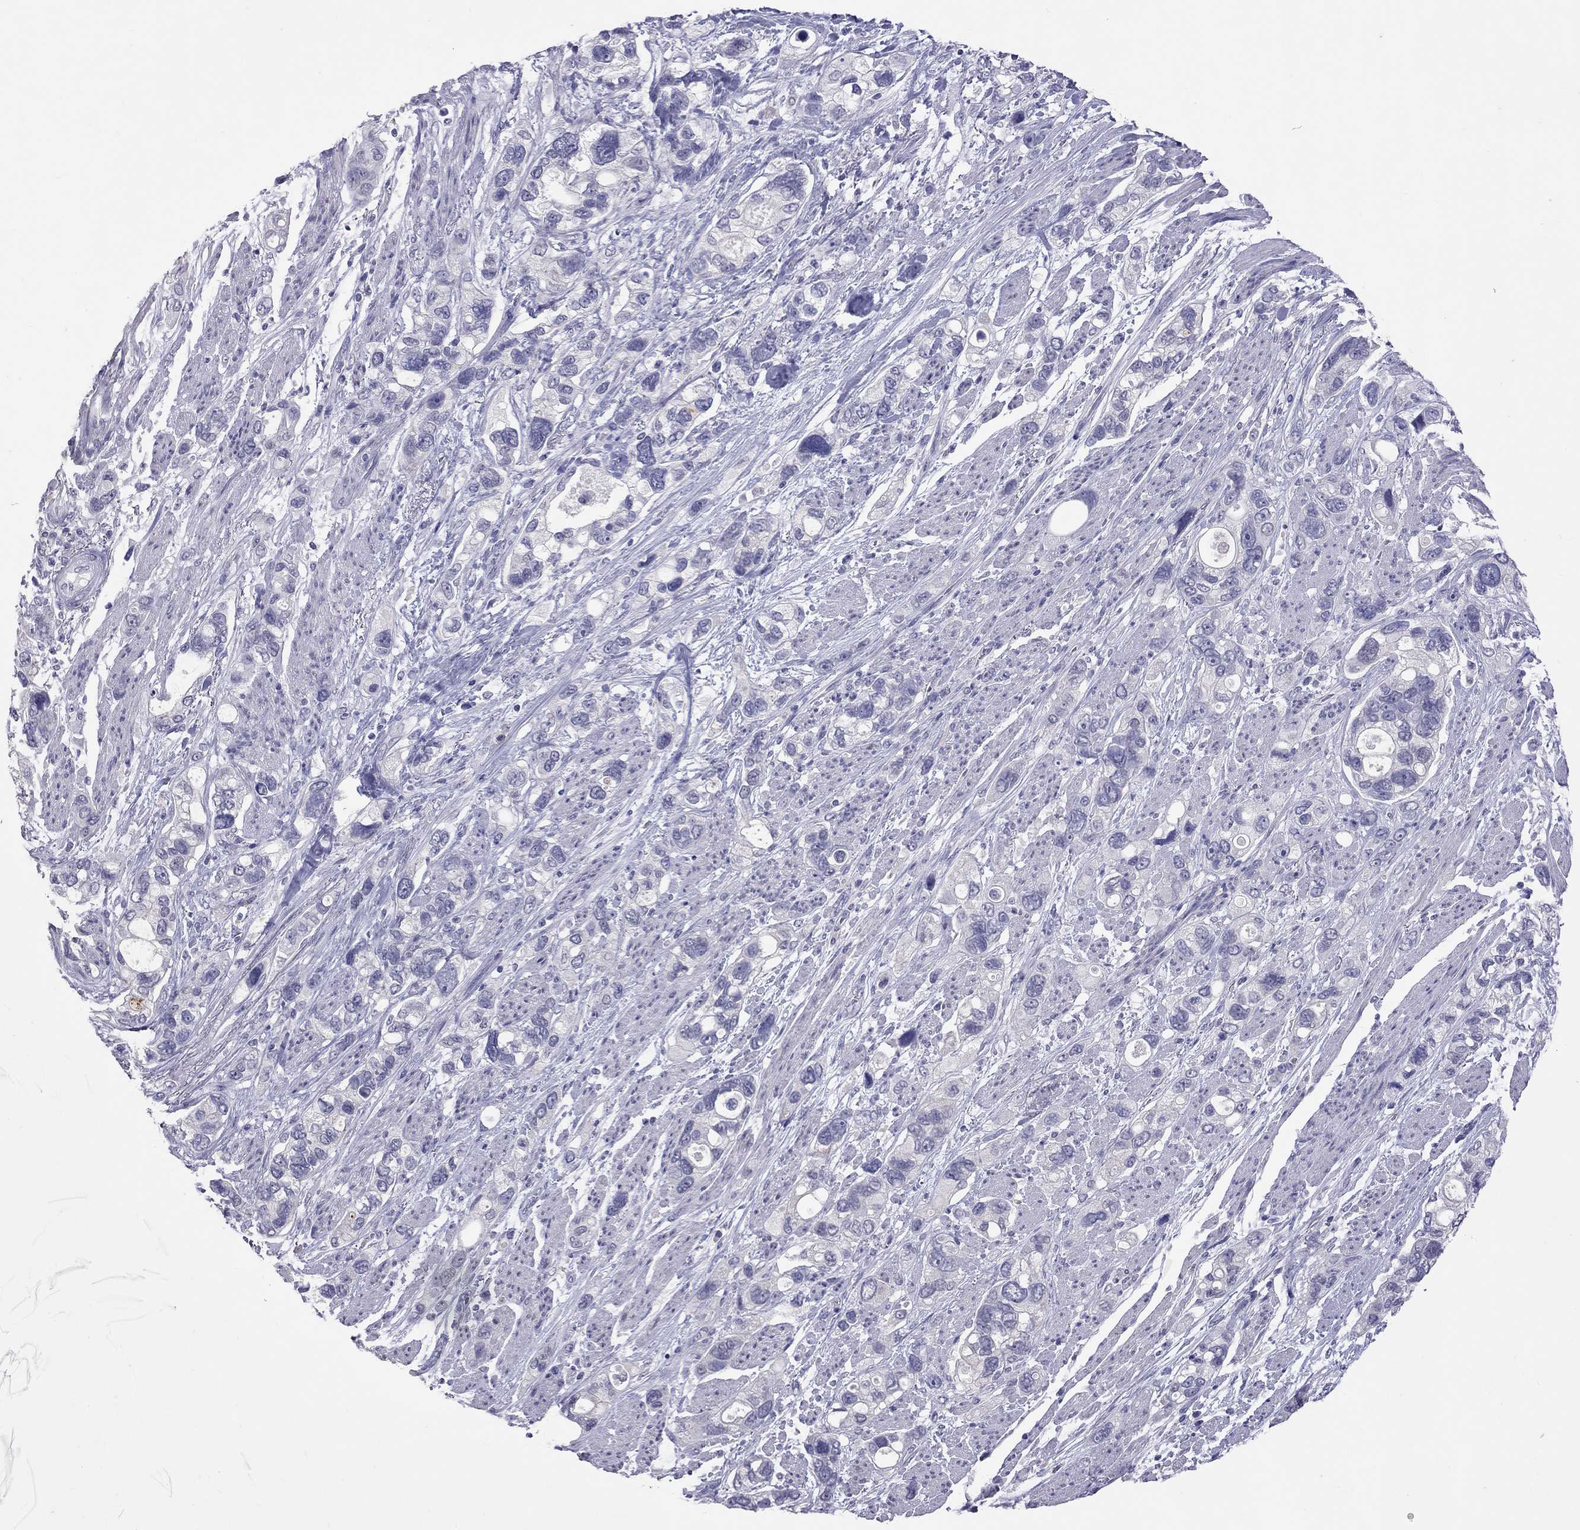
{"staining": {"intensity": "negative", "quantity": "none", "location": "none"}, "tissue": "stomach cancer", "cell_type": "Tumor cells", "image_type": "cancer", "snomed": [{"axis": "morphology", "description": "Adenocarcinoma, NOS"}, {"axis": "topography", "description": "Stomach, upper"}], "caption": "An immunohistochemistry (IHC) photomicrograph of stomach cancer (adenocarcinoma) is shown. There is no staining in tumor cells of stomach cancer (adenocarcinoma). Nuclei are stained in blue.", "gene": "SLAMF1", "patient": {"sex": "female", "age": 81}}